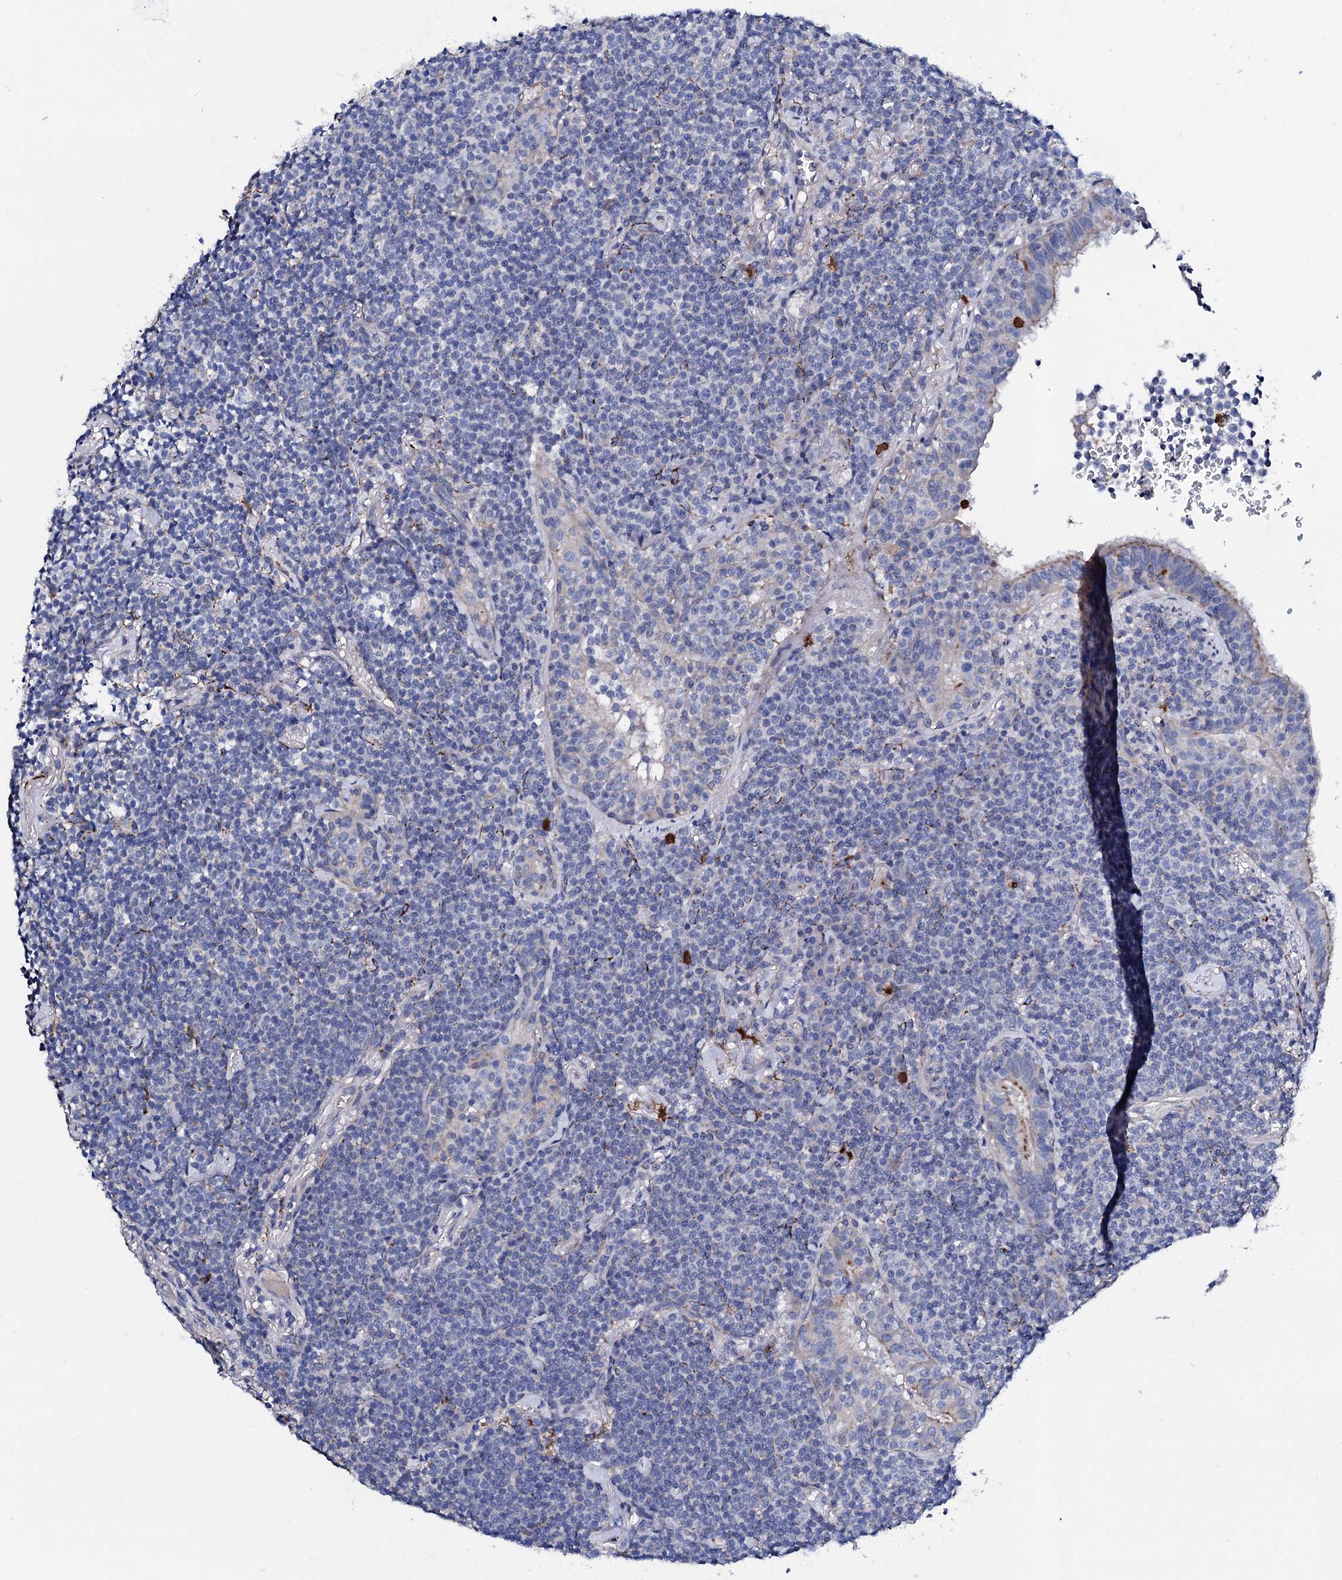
{"staining": {"intensity": "negative", "quantity": "none", "location": "none"}, "tissue": "lymphoma", "cell_type": "Tumor cells", "image_type": "cancer", "snomed": [{"axis": "morphology", "description": "Malignant lymphoma, non-Hodgkin's type, Low grade"}, {"axis": "topography", "description": "Lung"}], "caption": "An image of human malignant lymphoma, non-Hodgkin's type (low-grade) is negative for staining in tumor cells. (DAB immunohistochemistry with hematoxylin counter stain).", "gene": "KLHL32", "patient": {"sex": "female", "age": 71}}